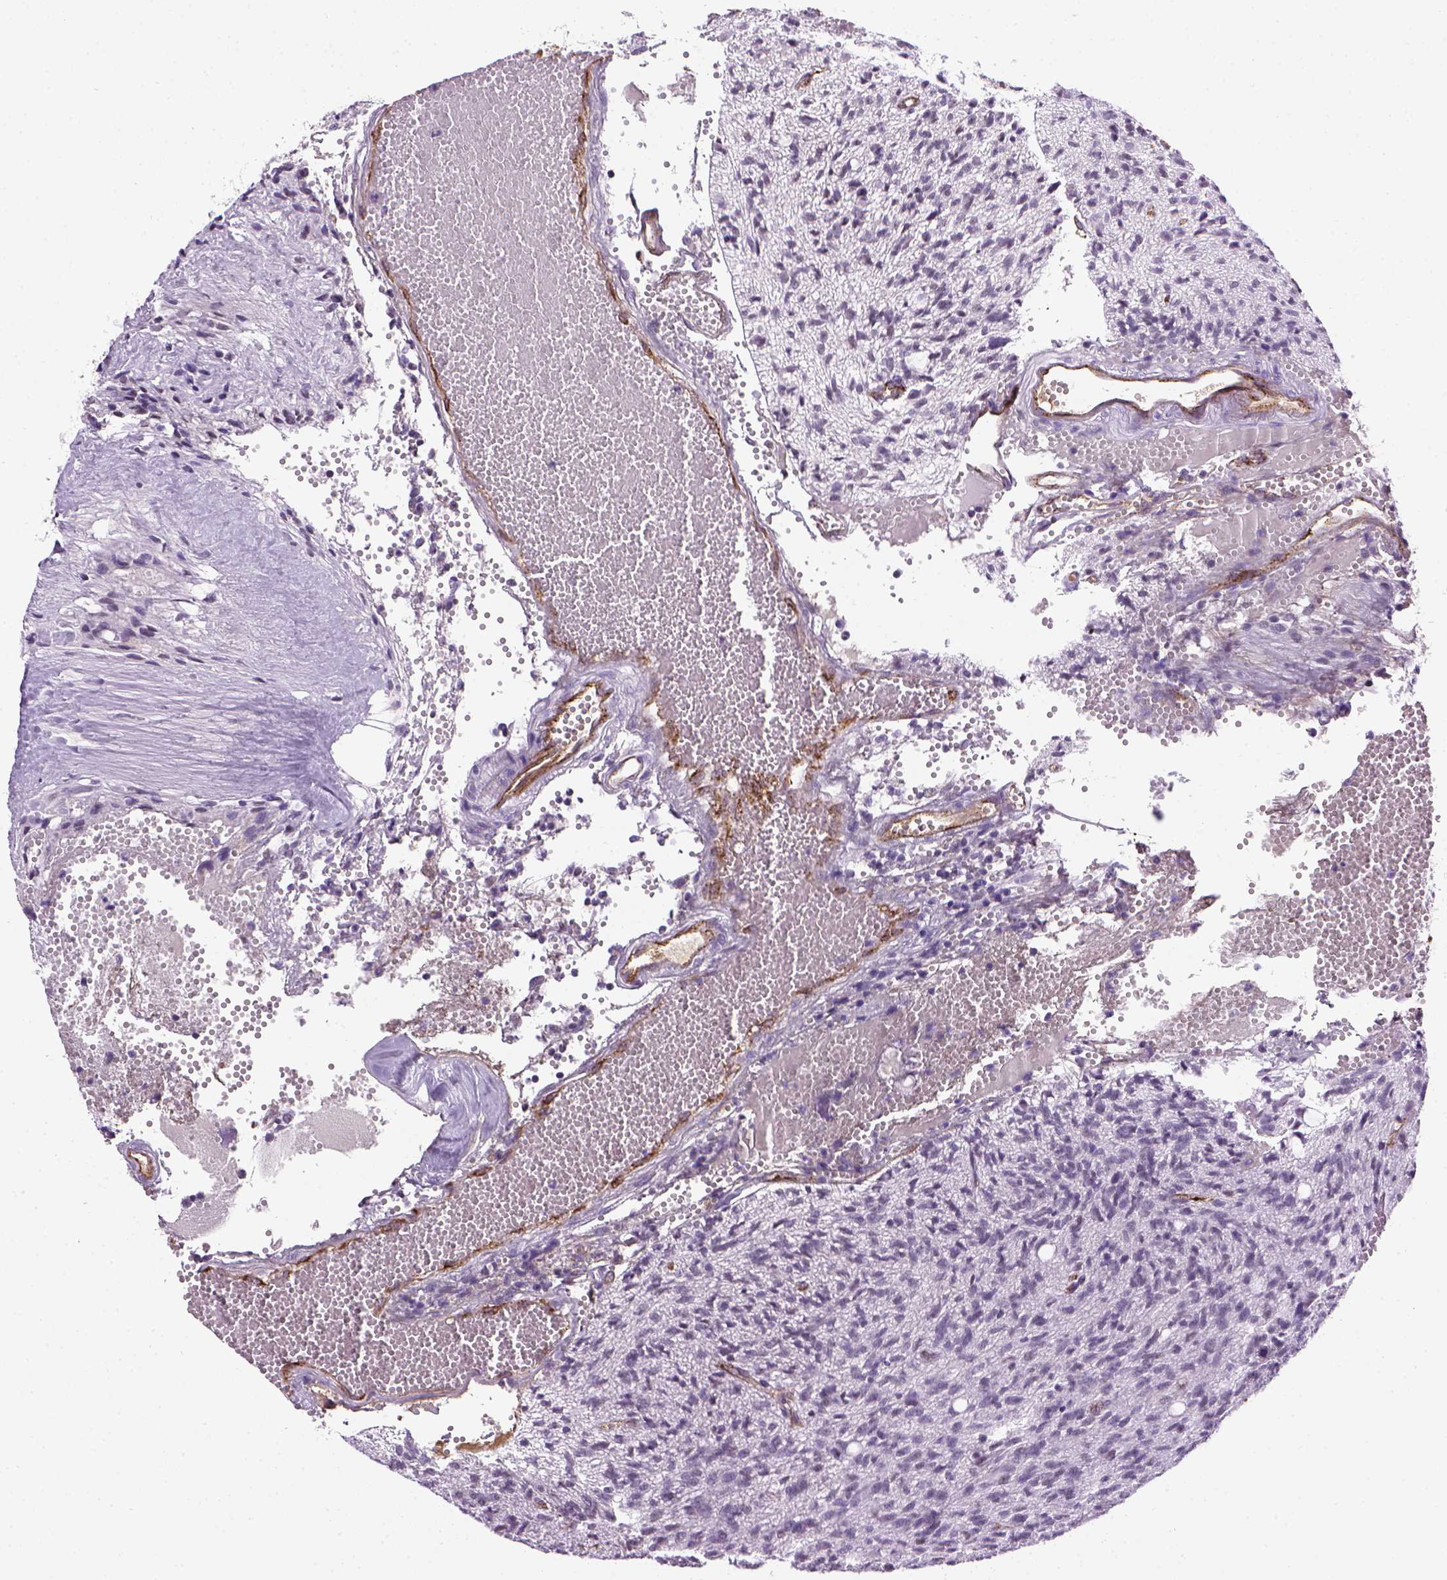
{"staining": {"intensity": "negative", "quantity": "none", "location": "none"}, "tissue": "glioma", "cell_type": "Tumor cells", "image_type": "cancer", "snomed": [{"axis": "morphology", "description": "Glioma, malignant, Low grade"}, {"axis": "topography", "description": "Brain"}], "caption": "An IHC histopathology image of glioma is shown. There is no staining in tumor cells of glioma.", "gene": "VWF", "patient": {"sex": "male", "age": 64}}